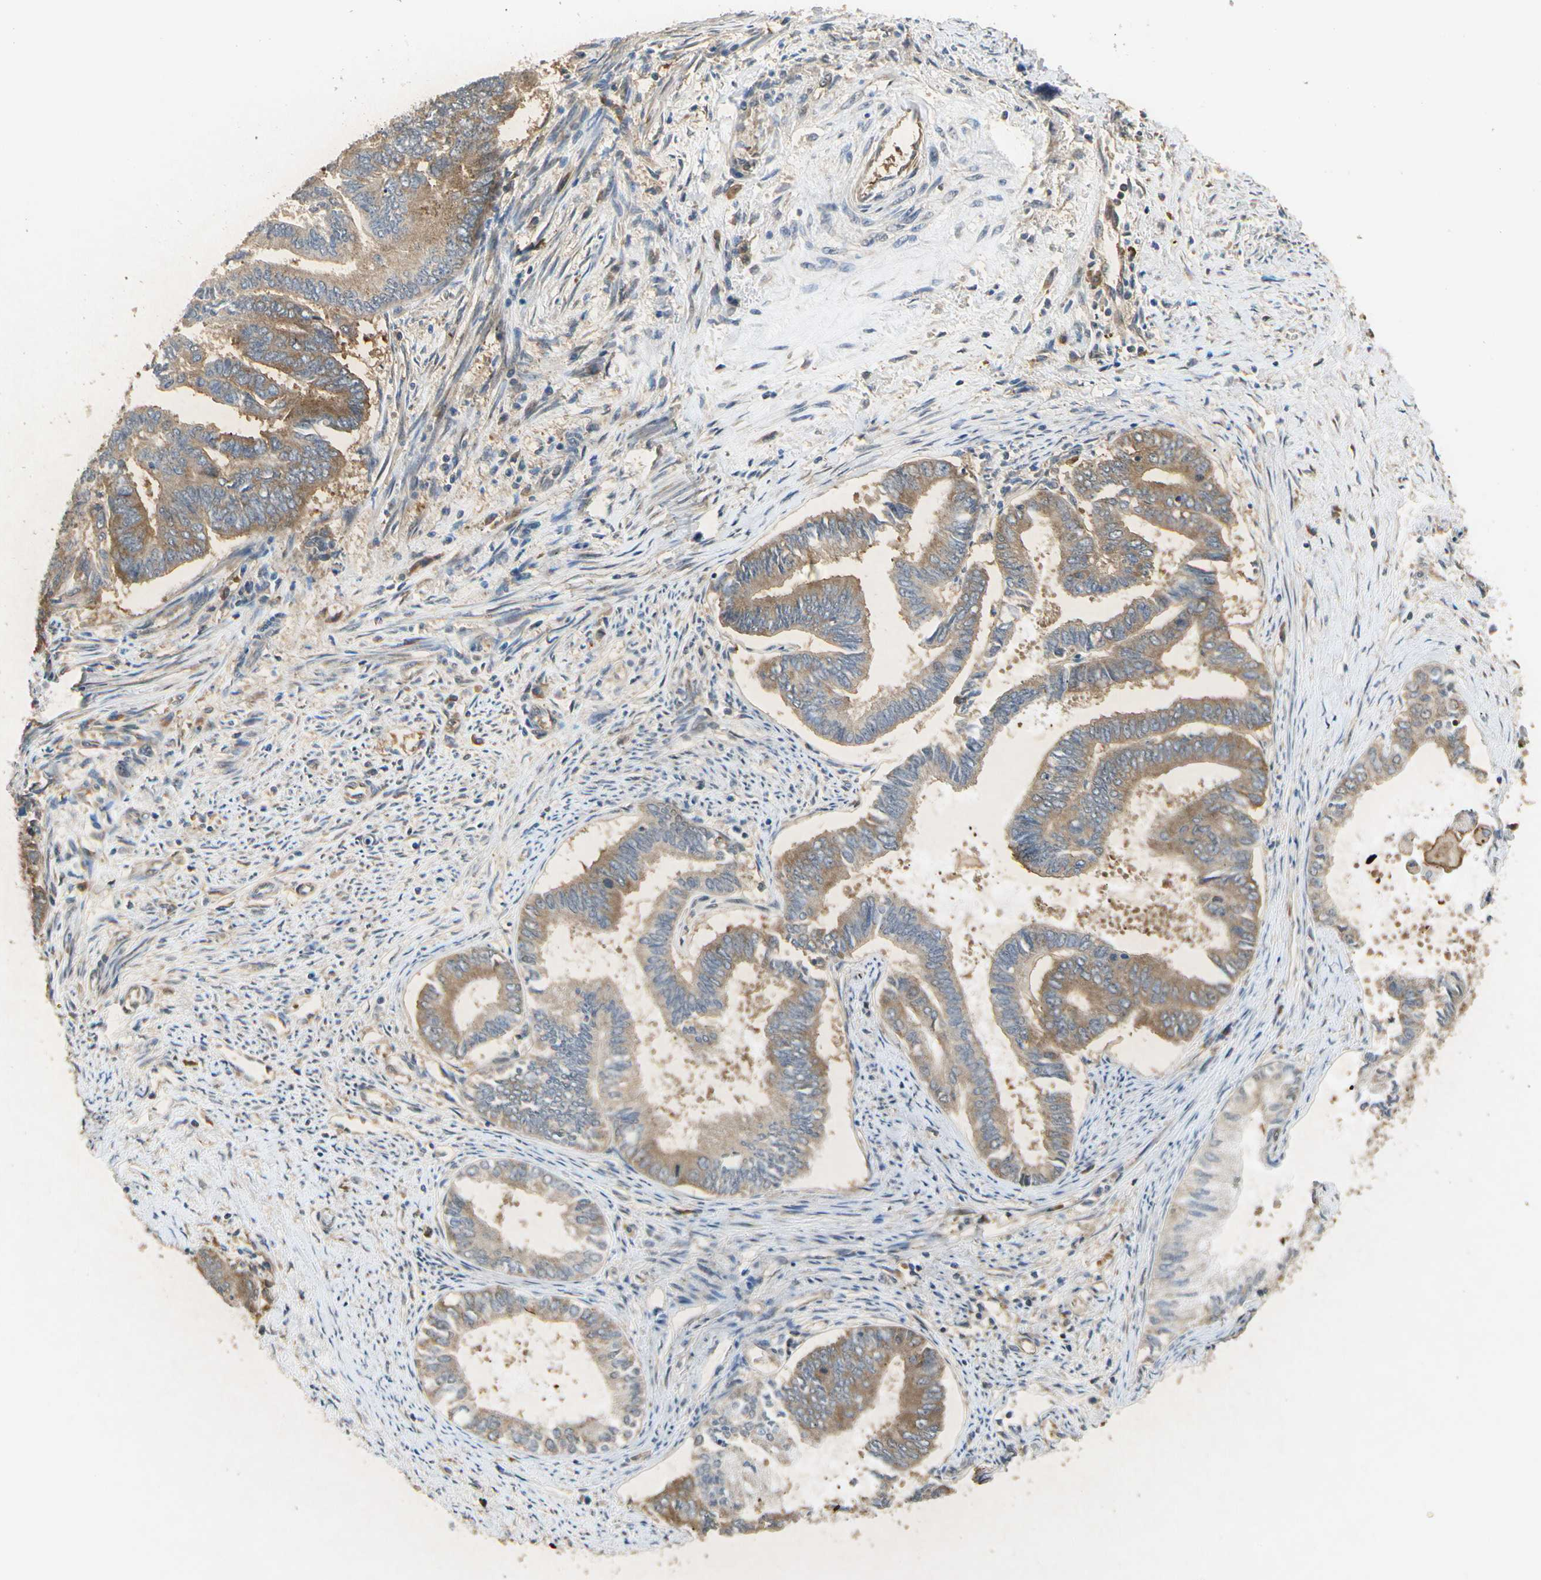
{"staining": {"intensity": "moderate", "quantity": ">75%", "location": "cytoplasmic/membranous"}, "tissue": "endometrial cancer", "cell_type": "Tumor cells", "image_type": "cancer", "snomed": [{"axis": "morphology", "description": "Adenocarcinoma, NOS"}, {"axis": "topography", "description": "Endometrium"}], "caption": "Tumor cells show medium levels of moderate cytoplasmic/membranous positivity in approximately >75% of cells in human endometrial adenocarcinoma. (IHC, brightfield microscopy, high magnification).", "gene": "EIF1AX", "patient": {"sex": "female", "age": 86}}